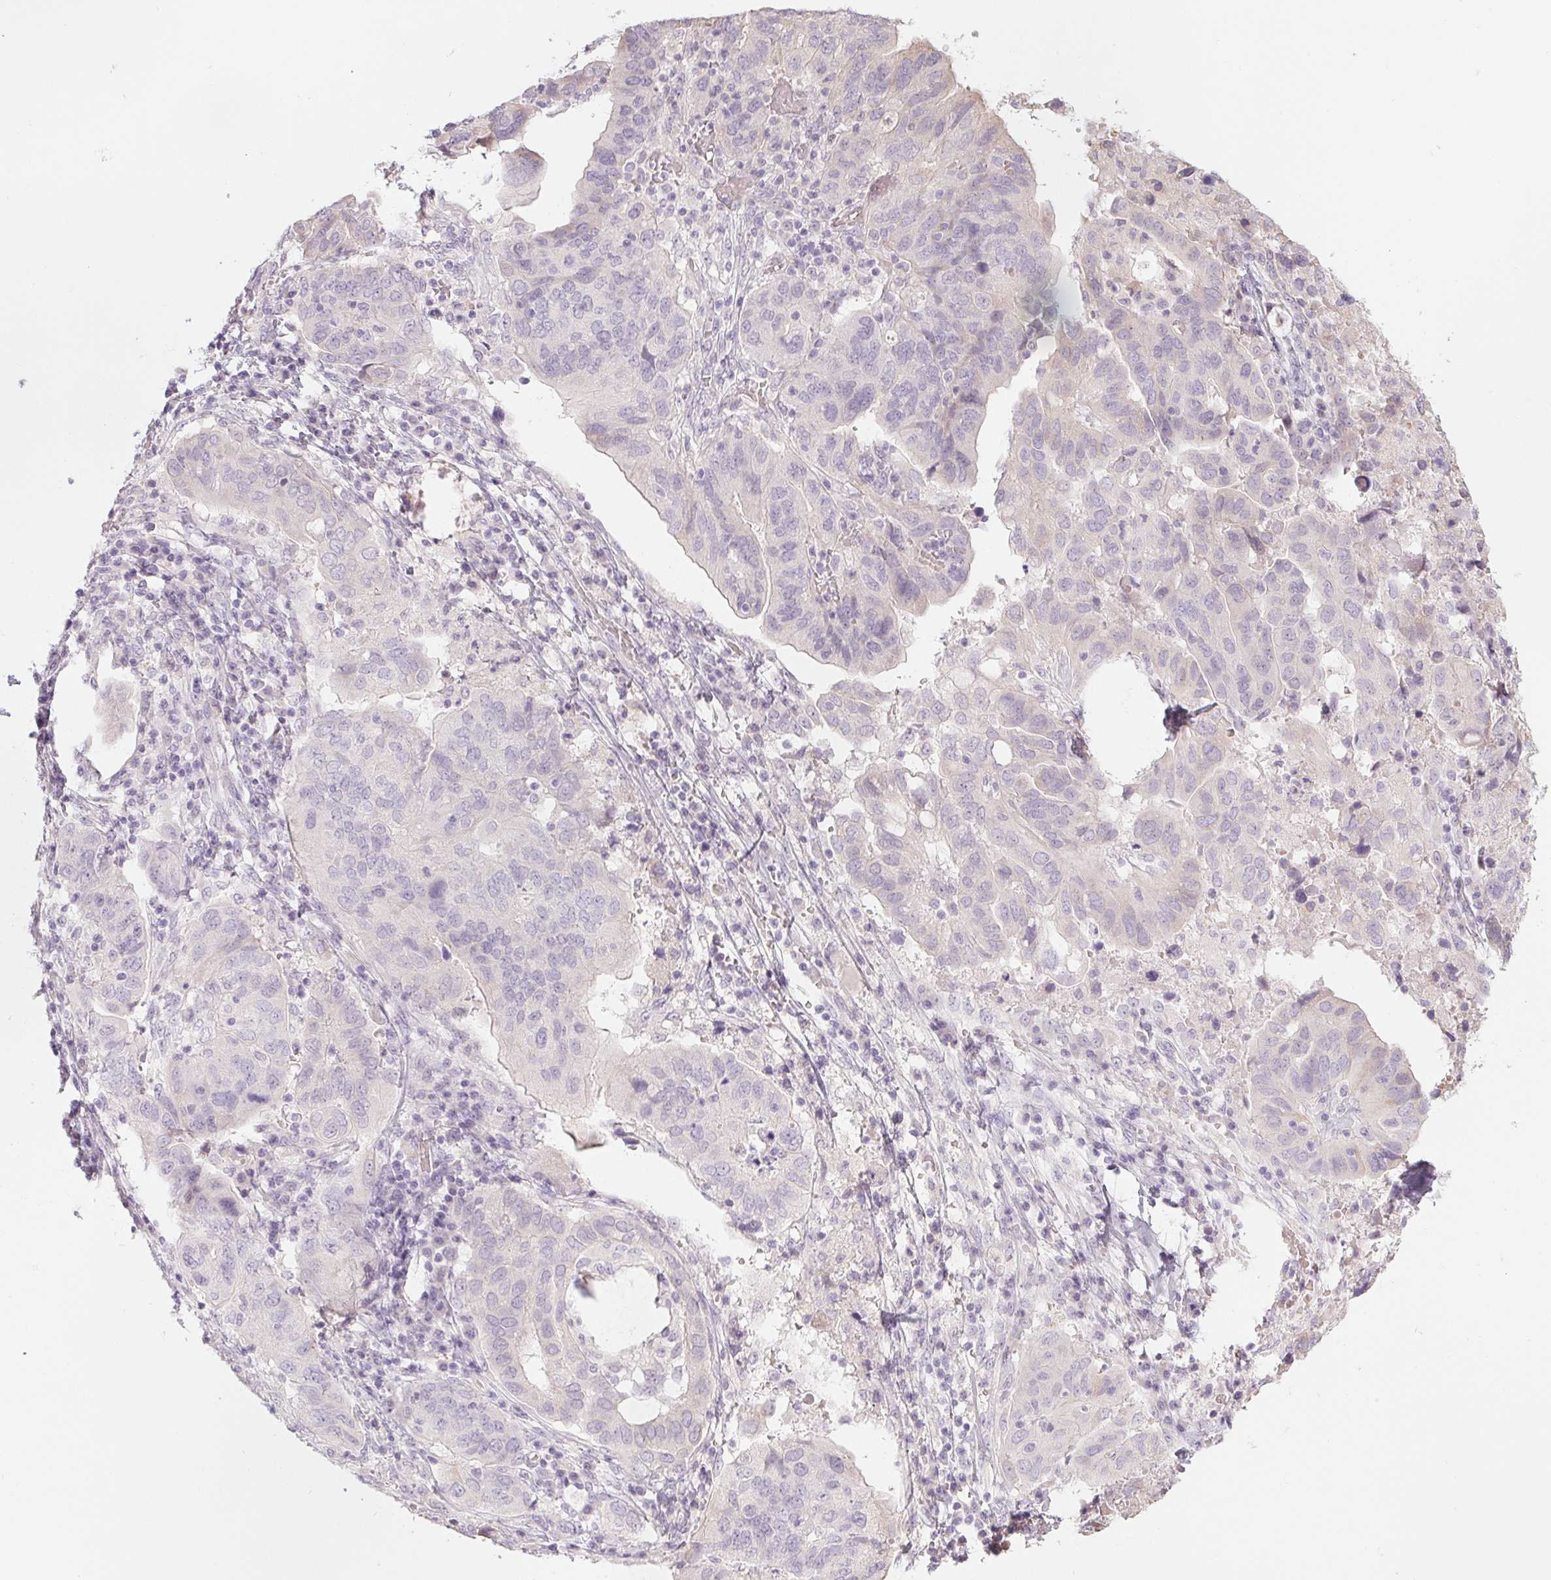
{"staining": {"intensity": "negative", "quantity": "none", "location": "none"}, "tissue": "ovarian cancer", "cell_type": "Tumor cells", "image_type": "cancer", "snomed": [{"axis": "morphology", "description": "Cystadenocarcinoma, serous, NOS"}, {"axis": "topography", "description": "Ovary"}], "caption": "Immunohistochemistry (IHC) of human ovarian cancer (serous cystadenocarcinoma) shows no staining in tumor cells.", "gene": "CTCFL", "patient": {"sex": "female", "age": 79}}